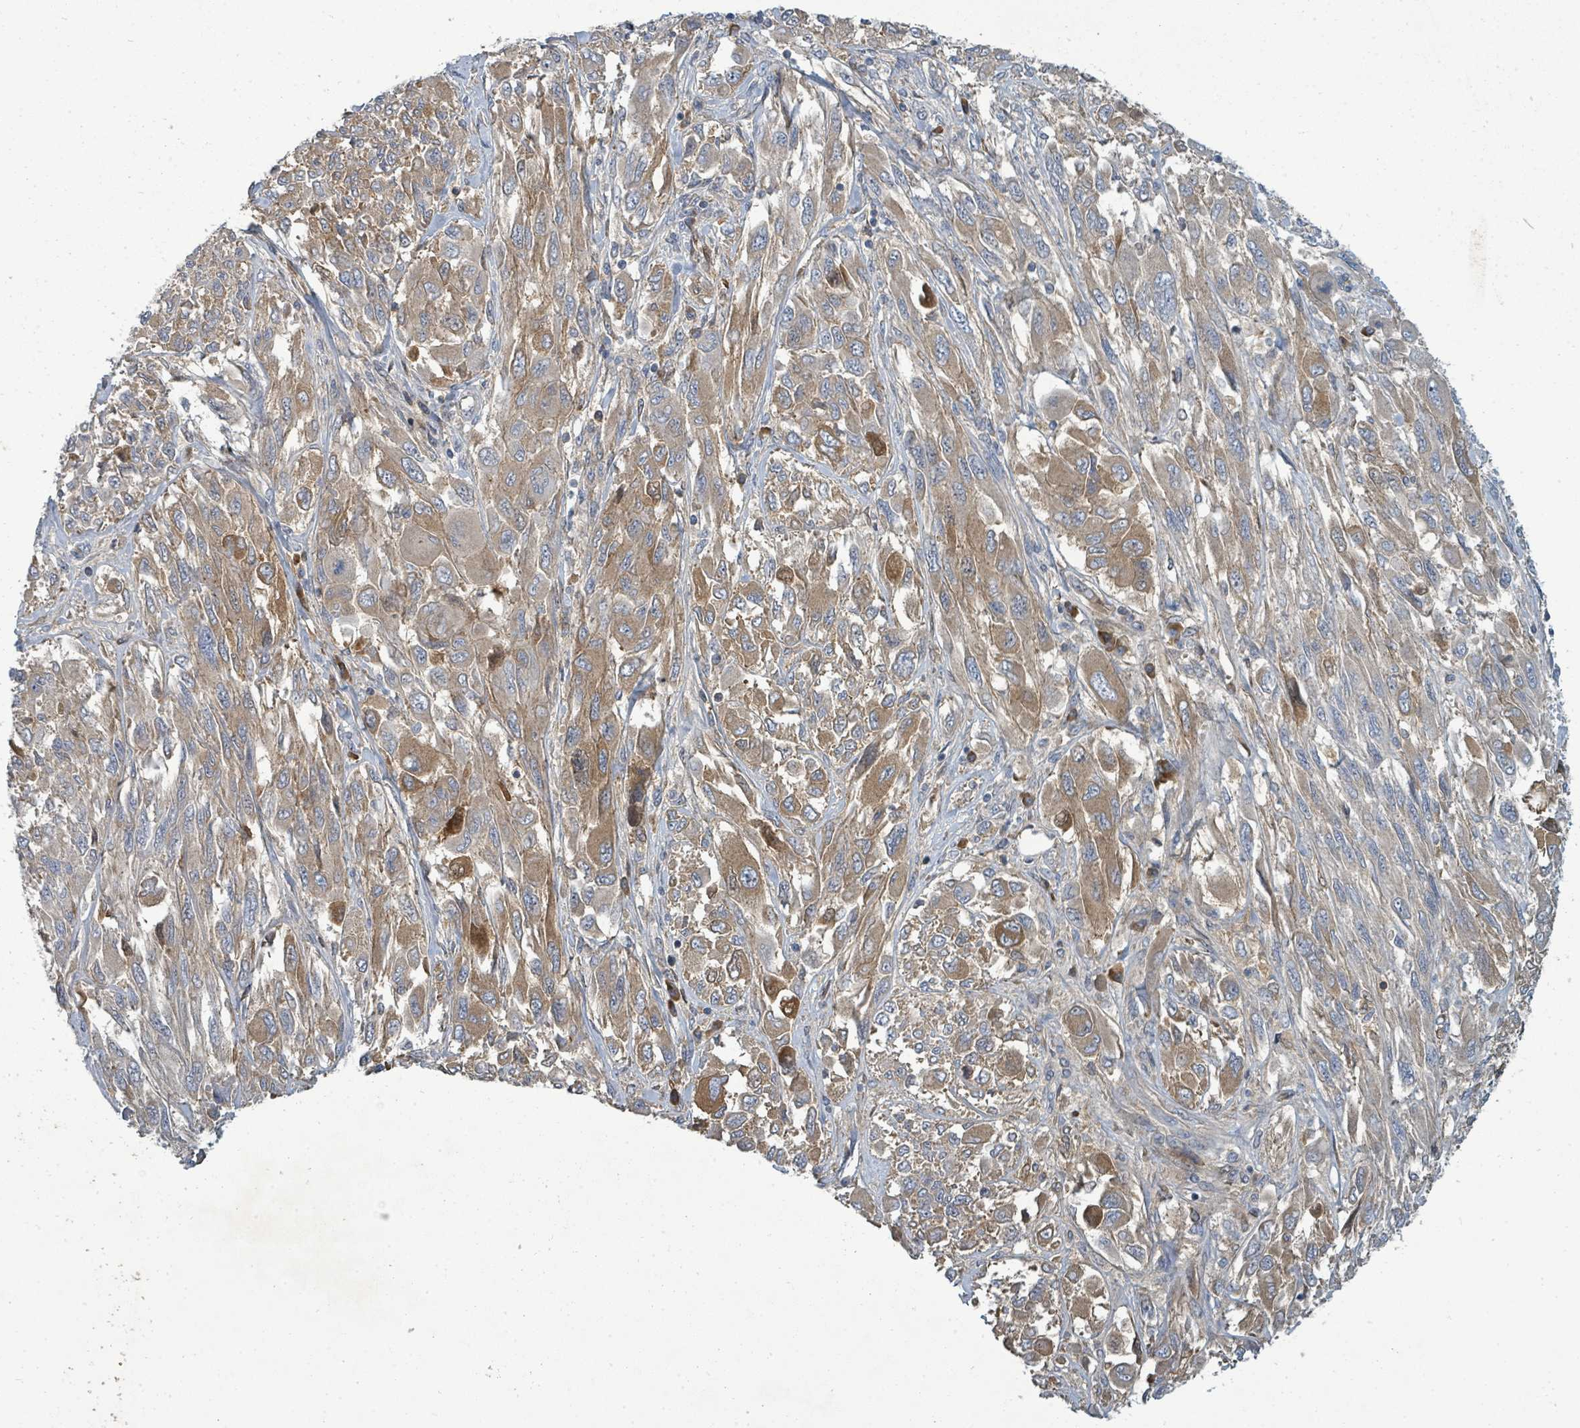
{"staining": {"intensity": "moderate", "quantity": "25%-75%", "location": "cytoplasmic/membranous"}, "tissue": "melanoma", "cell_type": "Tumor cells", "image_type": "cancer", "snomed": [{"axis": "morphology", "description": "Malignant melanoma, NOS"}, {"axis": "topography", "description": "Skin"}], "caption": "Malignant melanoma stained with immunohistochemistry (IHC) demonstrates moderate cytoplasmic/membranous expression in approximately 25%-75% of tumor cells.", "gene": "SLC25A23", "patient": {"sex": "female", "age": 91}}